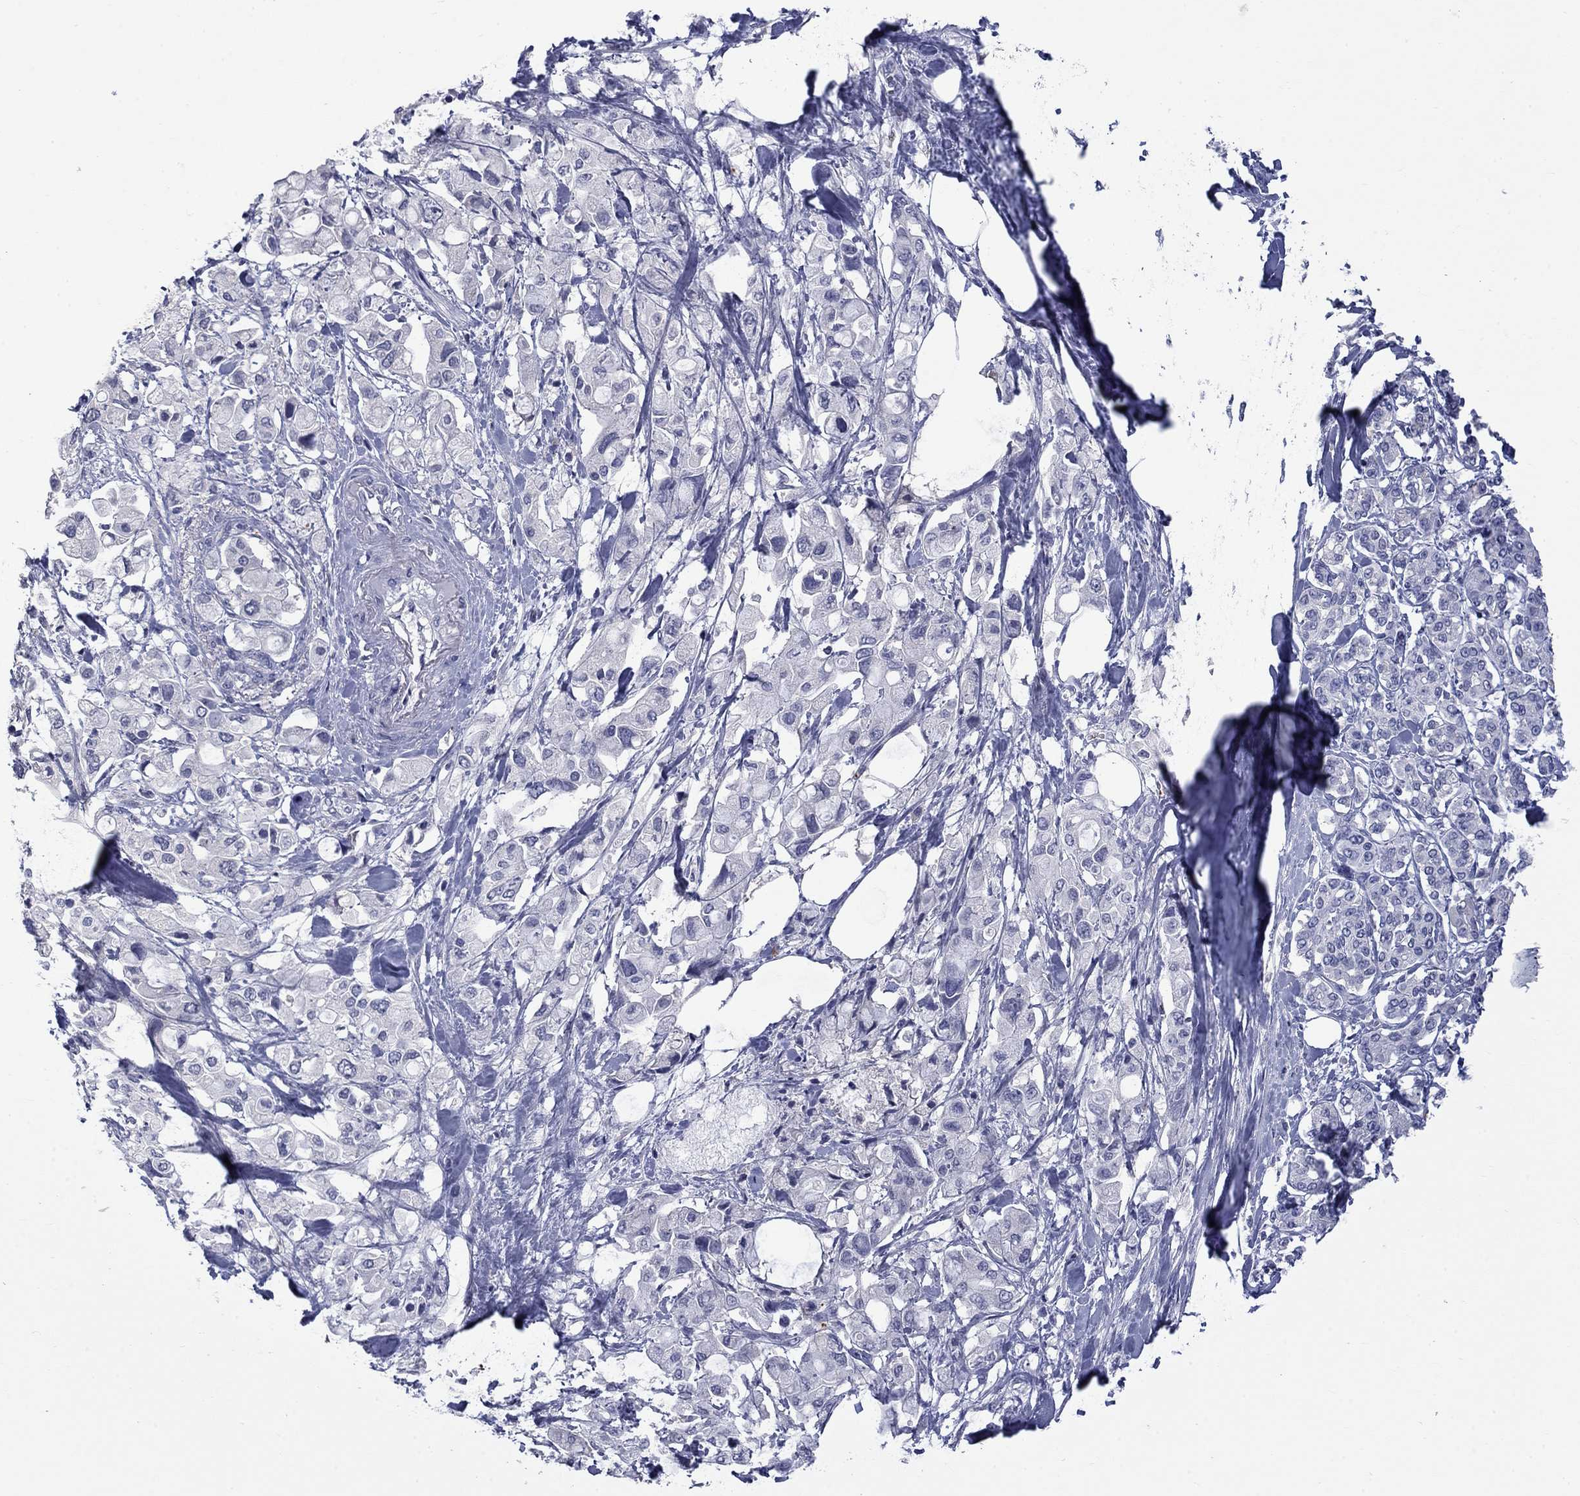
{"staining": {"intensity": "negative", "quantity": "none", "location": "none"}, "tissue": "pancreatic cancer", "cell_type": "Tumor cells", "image_type": "cancer", "snomed": [{"axis": "morphology", "description": "Adenocarcinoma, NOS"}, {"axis": "topography", "description": "Pancreas"}], "caption": "Photomicrograph shows no significant protein staining in tumor cells of pancreatic adenocarcinoma.", "gene": "PLEK", "patient": {"sex": "female", "age": 56}}